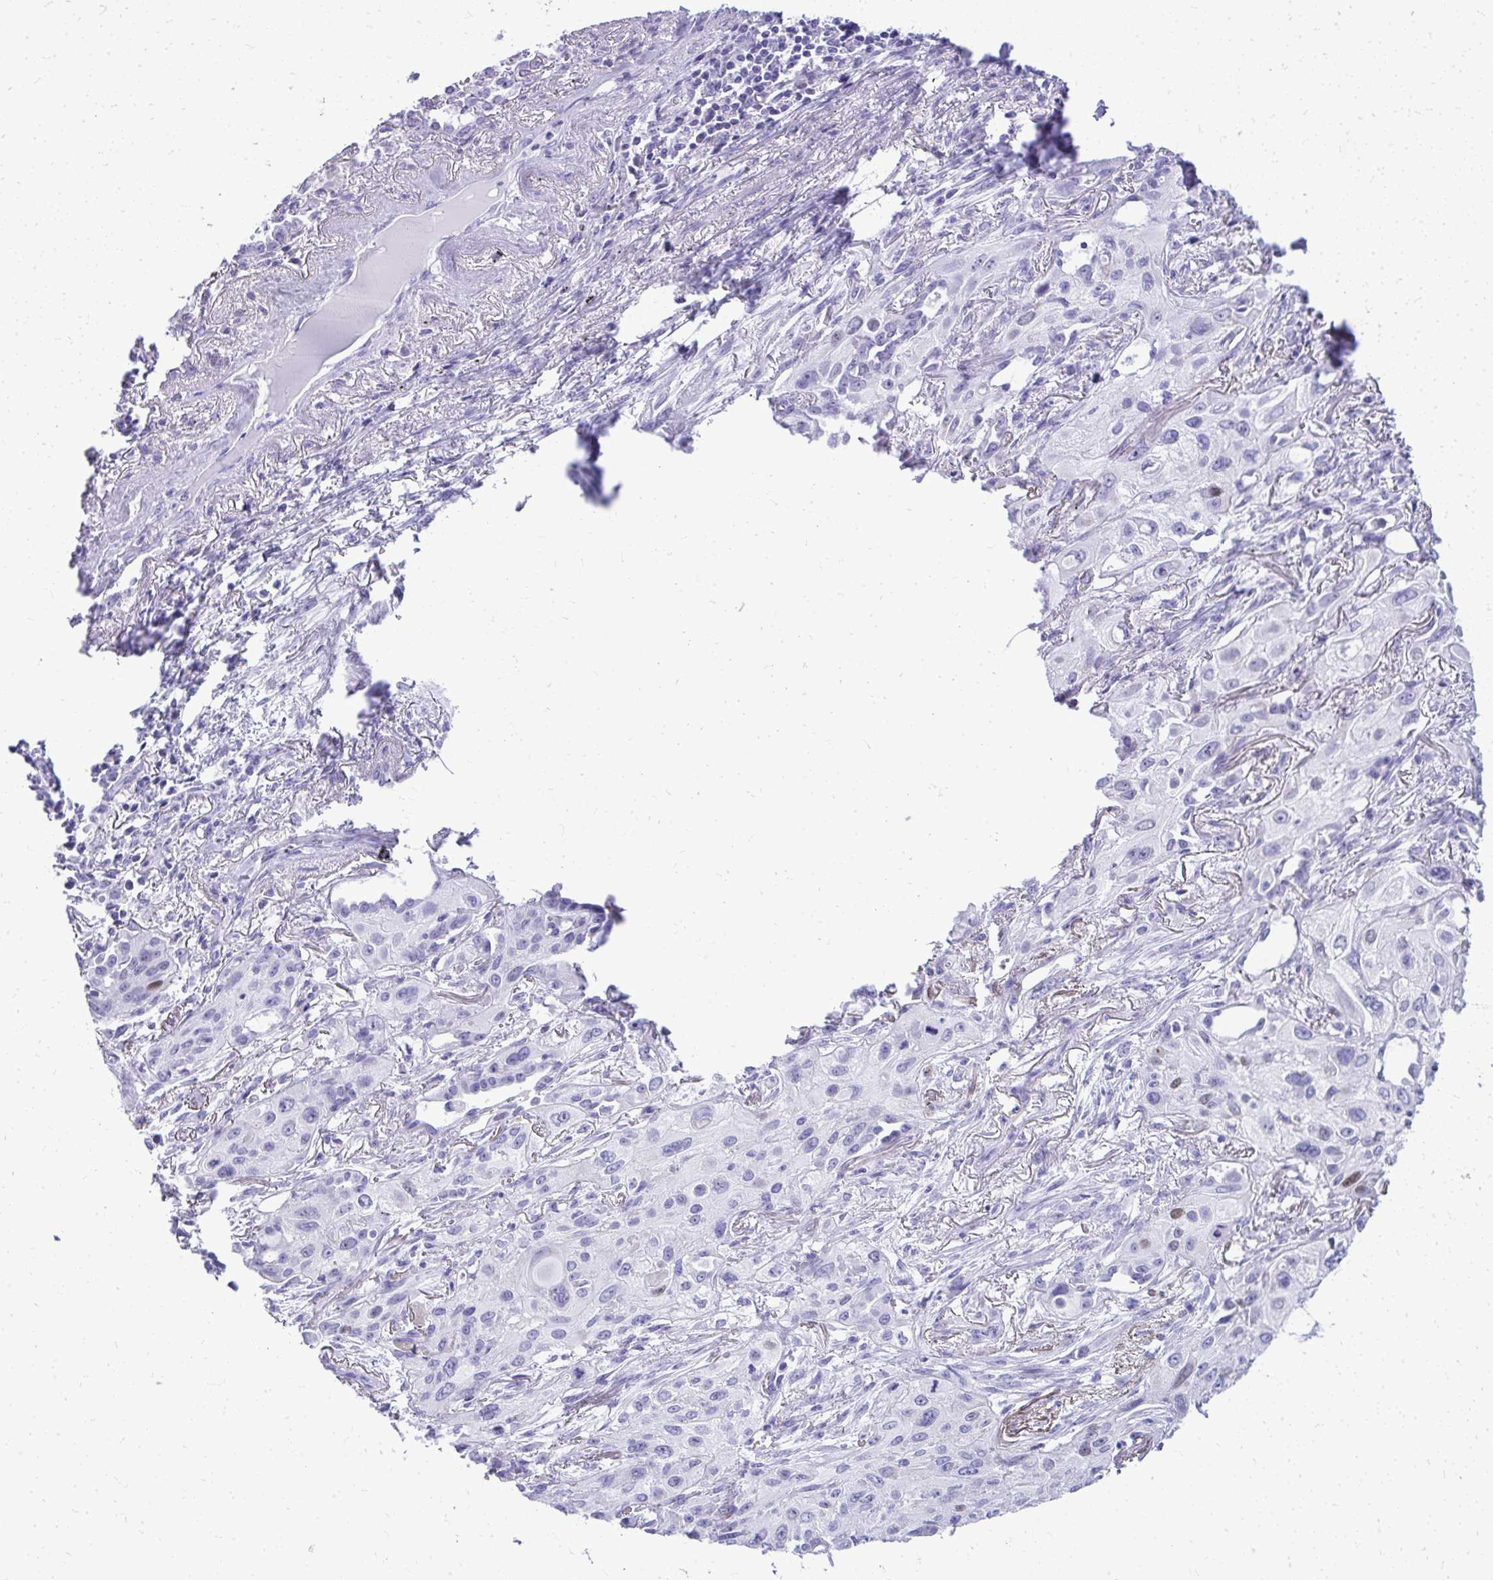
{"staining": {"intensity": "negative", "quantity": "none", "location": "none"}, "tissue": "lung cancer", "cell_type": "Tumor cells", "image_type": "cancer", "snomed": [{"axis": "morphology", "description": "Squamous cell carcinoma, NOS"}, {"axis": "topography", "description": "Lung"}], "caption": "IHC of lung squamous cell carcinoma displays no positivity in tumor cells. (DAB (3,3'-diaminobenzidine) IHC visualized using brightfield microscopy, high magnification).", "gene": "RALYL", "patient": {"sex": "male", "age": 71}}